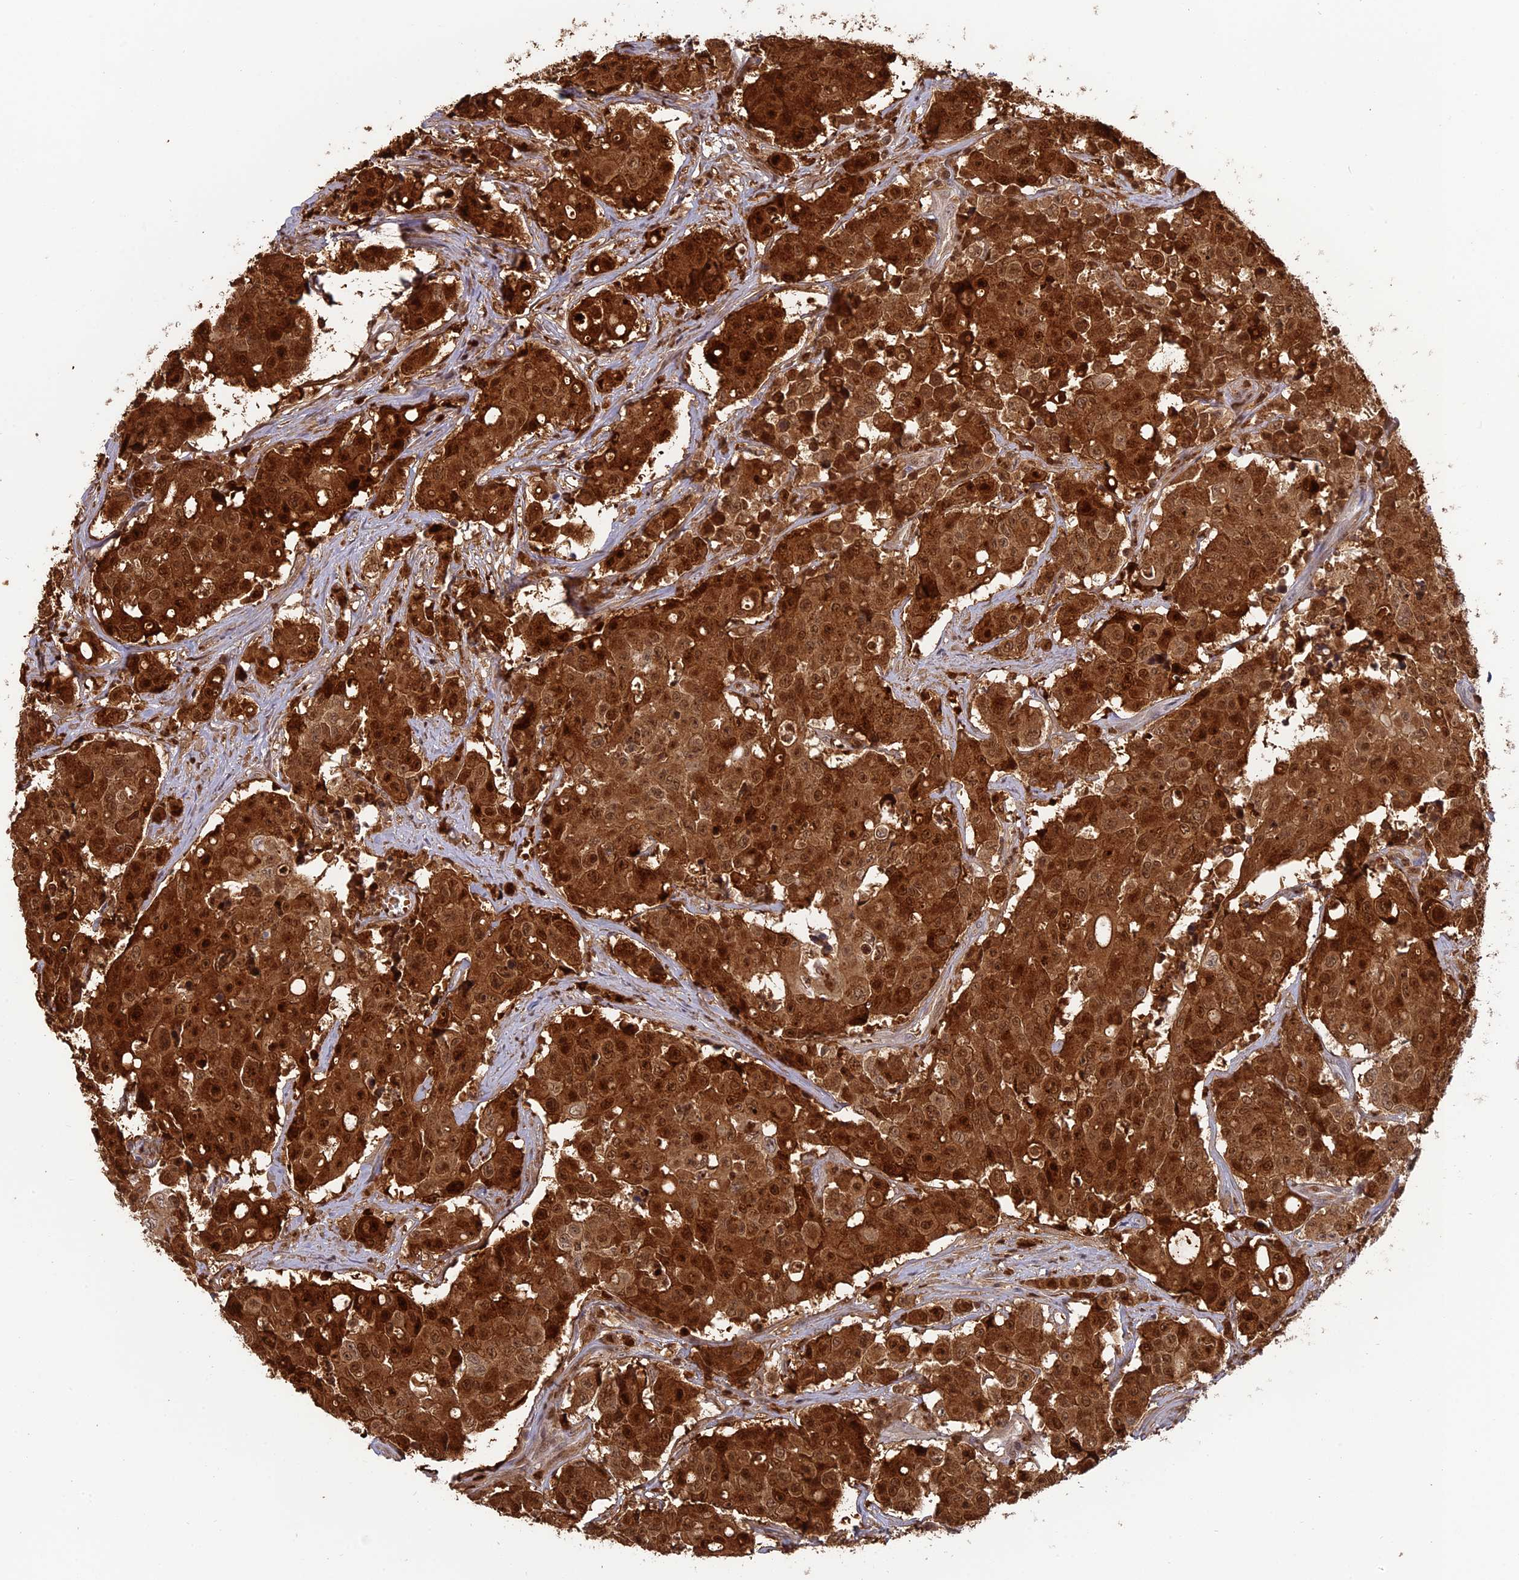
{"staining": {"intensity": "strong", "quantity": ">75%", "location": "cytoplasmic/membranous,nuclear"}, "tissue": "colorectal cancer", "cell_type": "Tumor cells", "image_type": "cancer", "snomed": [{"axis": "morphology", "description": "Adenocarcinoma, NOS"}, {"axis": "topography", "description": "Colon"}], "caption": "Immunohistochemical staining of human adenocarcinoma (colorectal) shows high levels of strong cytoplasmic/membranous and nuclear protein positivity in about >75% of tumor cells.", "gene": "PGBD4", "patient": {"sex": "male", "age": 51}}